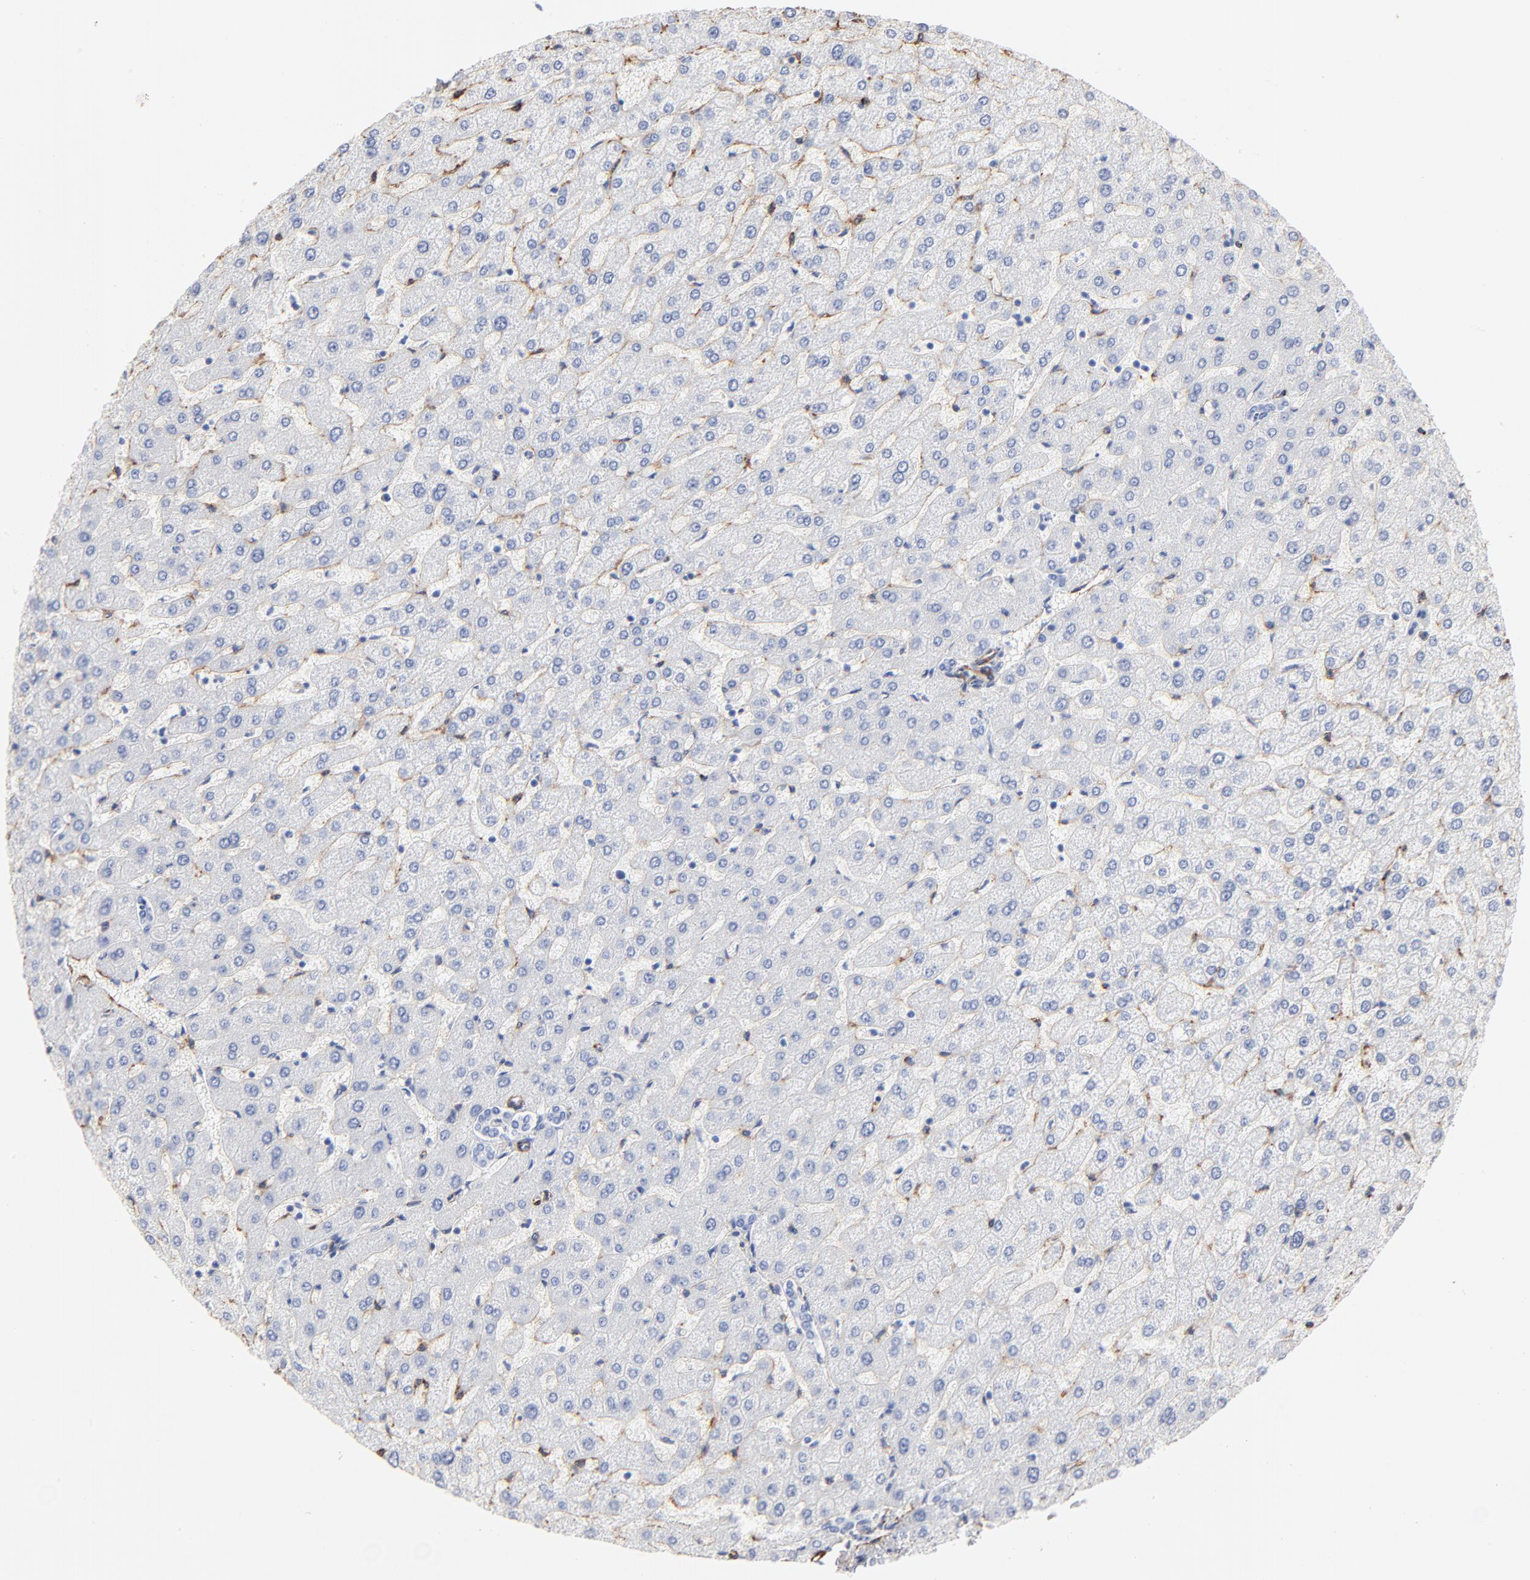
{"staining": {"intensity": "negative", "quantity": "none", "location": "none"}, "tissue": "liver", "cell_type": "Cholangiocytes", "image_type": "normal", "snomed": [{"axis": "morphology", "description": "Normal tissue, NOS"}, {"axis": "morphology", "description": "Fibrosis, NOS"}, {"axis": "topography", "description": "Liver"}], "caption": "Cholangiocytes are negative for brown protein staining in benign liver. Nuclei are stained in blue.", "gene": "AGTR1", "patient": {"sex": "female", "age": 29}}